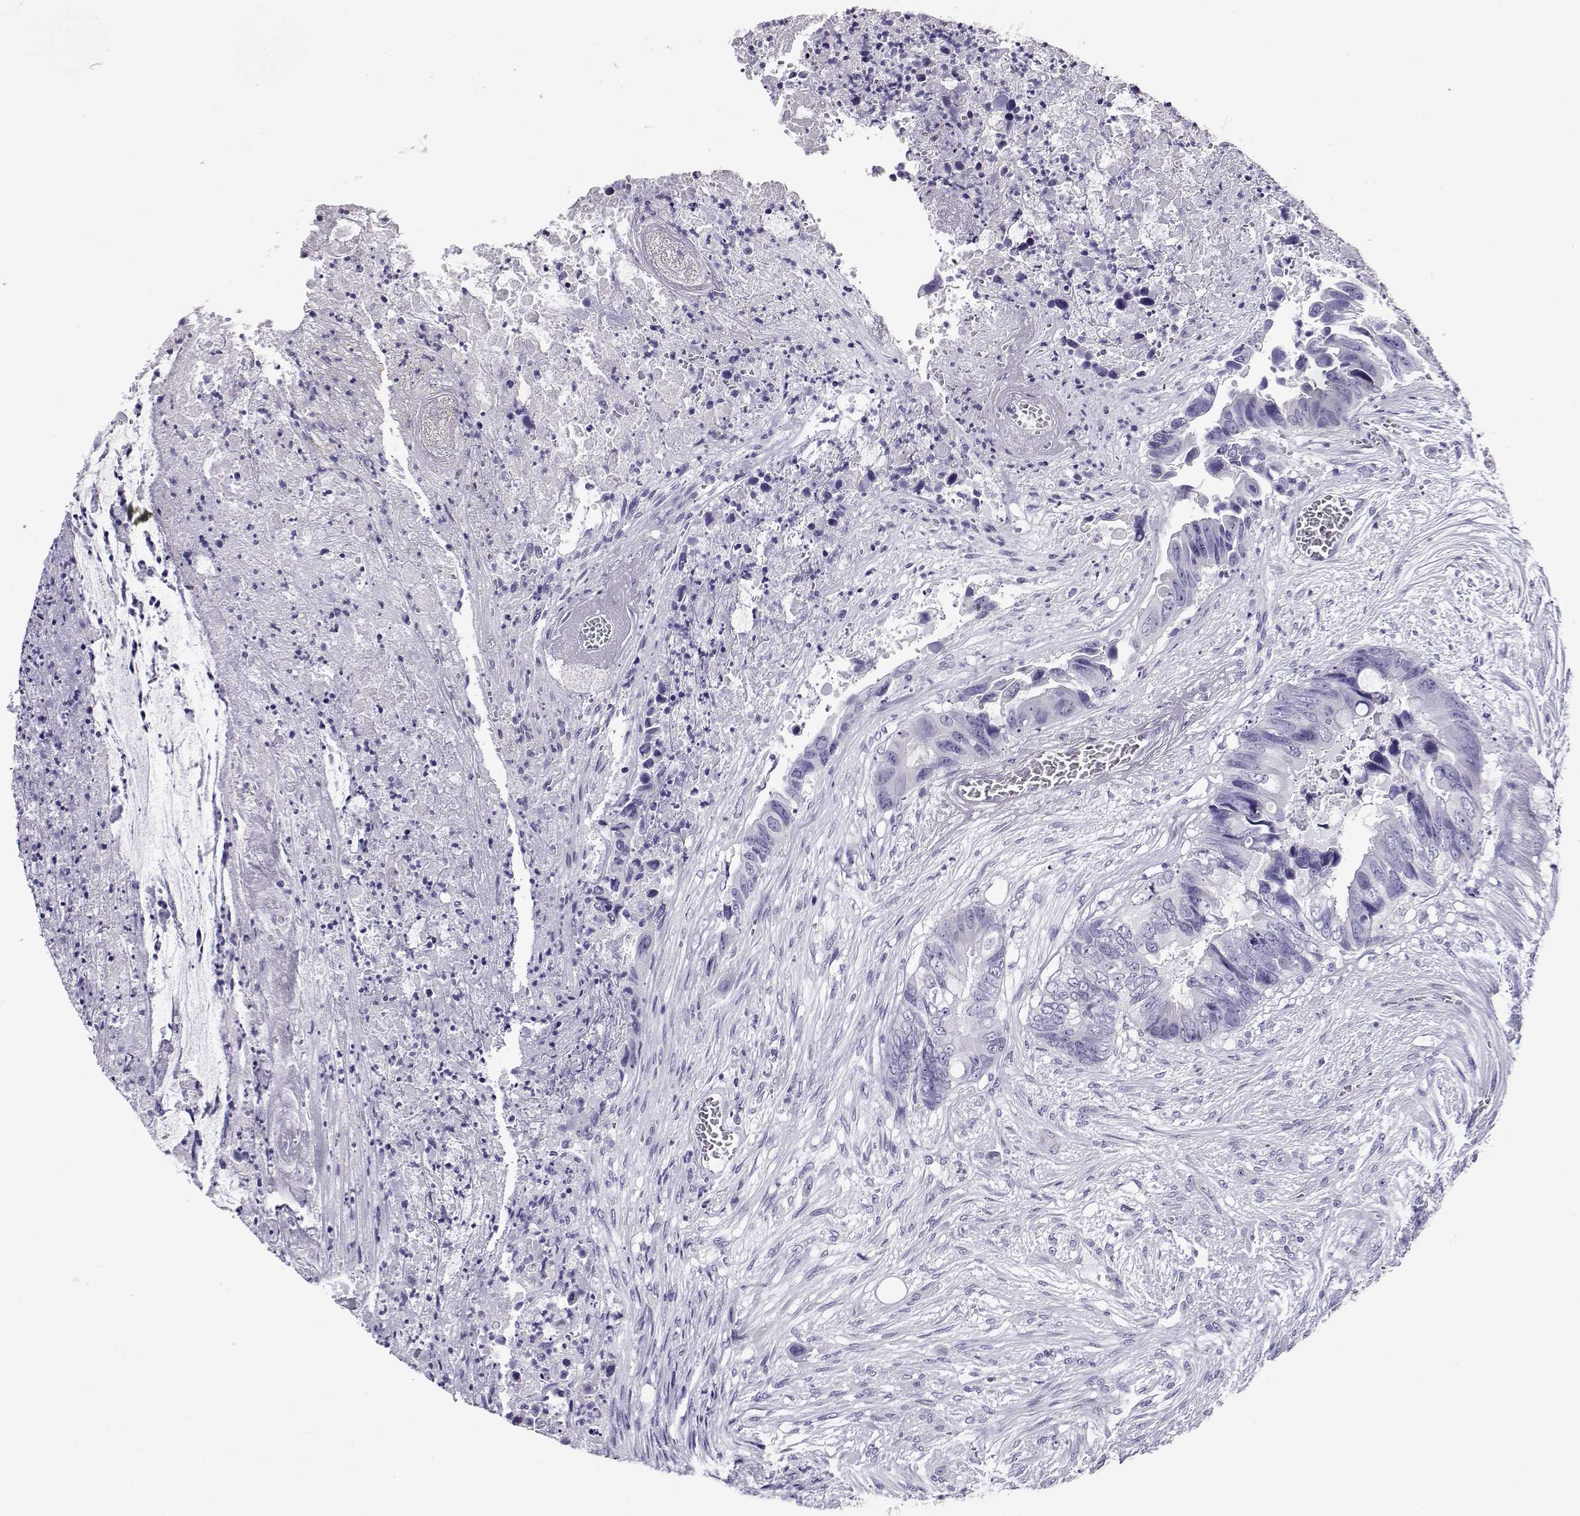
{"staining": {"intensity": "negative", "quantity": "none", "location": "none"}, "tissue": "colorectal cancer", "cell_type": "Tumor cells", "image_type": "cancer", "snomed": [{"axis": "morphology", "description": "Adenocarcinoma, NOS"}, {"axis": "topography", "description": "Rectum"}], "caption": "DAB immunohistochemical staining of human colorectal adenocarcinoma reveals no significant expression in tumor cells.", "gene": "CABS1", "patient": {"sex": "male", "age": 63}}